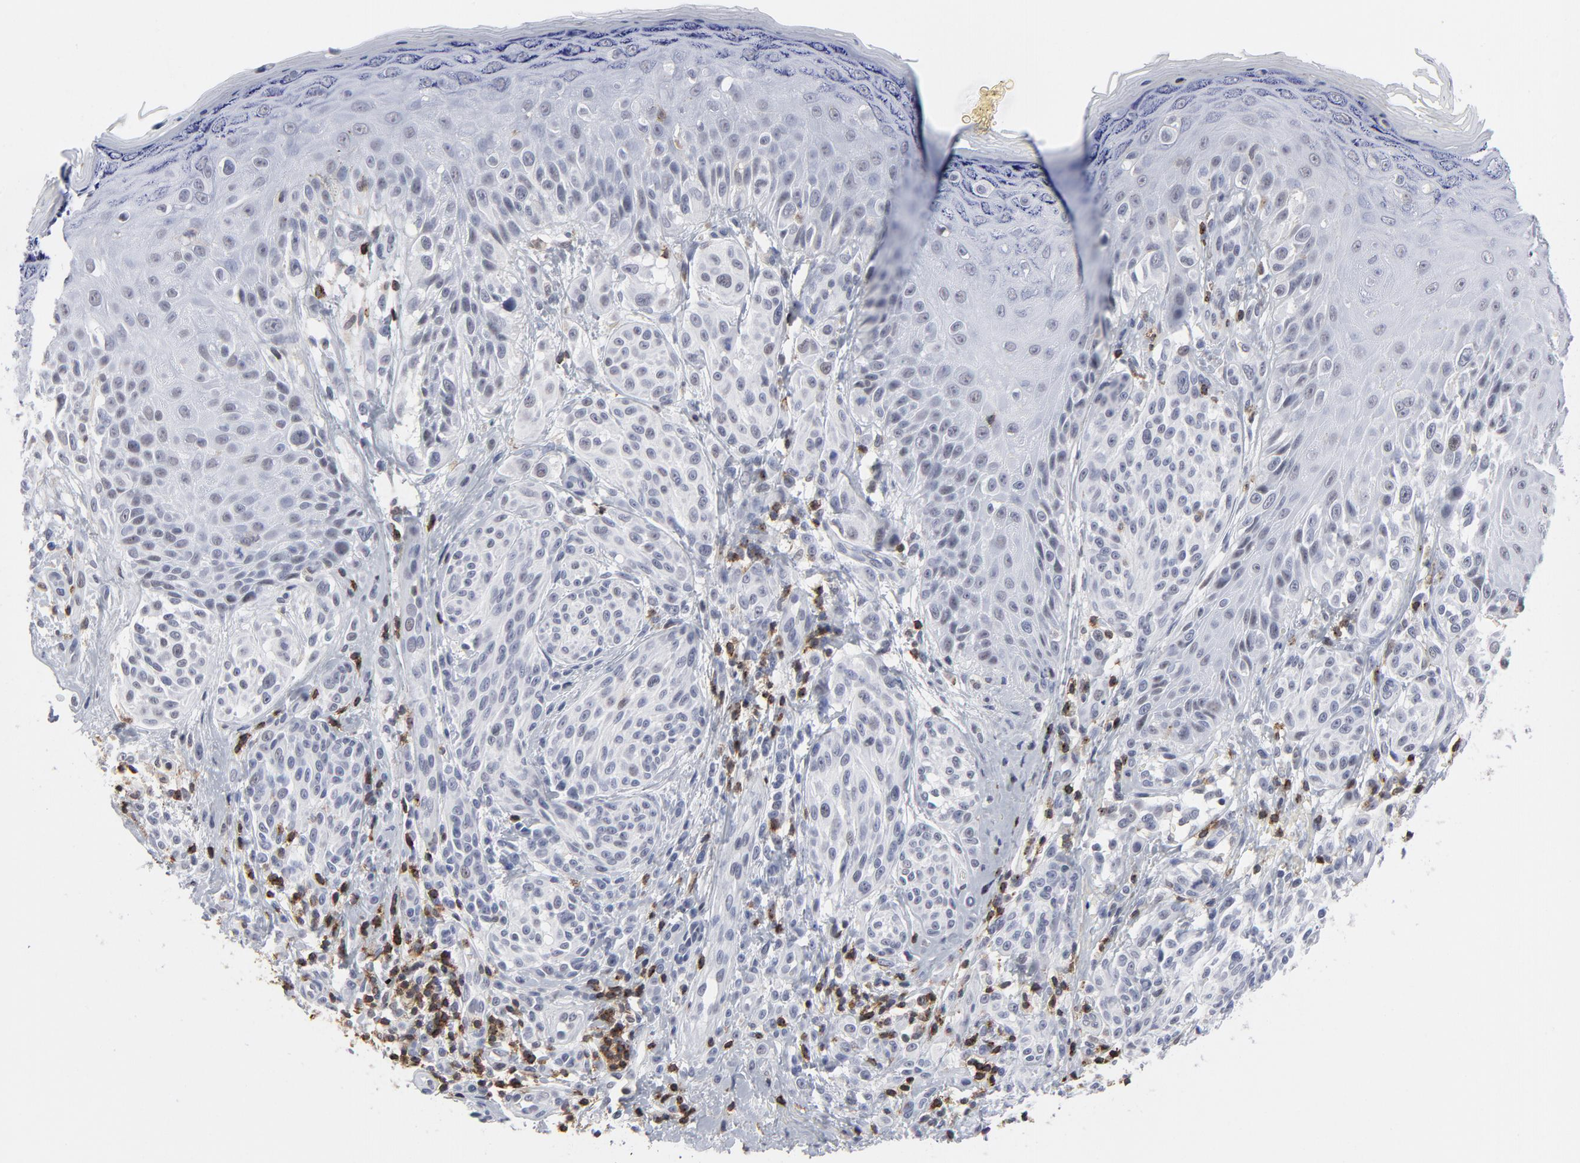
{"staining": {"intensity": "negative", "quantity": "none", "location": "none"}, "tissue": "melanoma", "cell_type": "Tumor cells", "image_type": "cancer", "snomed": [{"axis": "morphology", "description": "Malignant melanoma, NOS"}, {"axis": "topography", "description": "Skin"}], "caption": "High magnification brightfield microscopy of malignant melanoma stained with DAB (brown) and counterstained with hematoxylin (blue): tumor cells show no significant staining. (Stains: DAB (3,3'-diaminobenzidine) immunohistochemistry (IHC) with hematoxylin counter stain, Microscopy: brightfield microscopy at high magnification).", "gene": "CD2", "patient": {"sex": "male", "age": 57}}